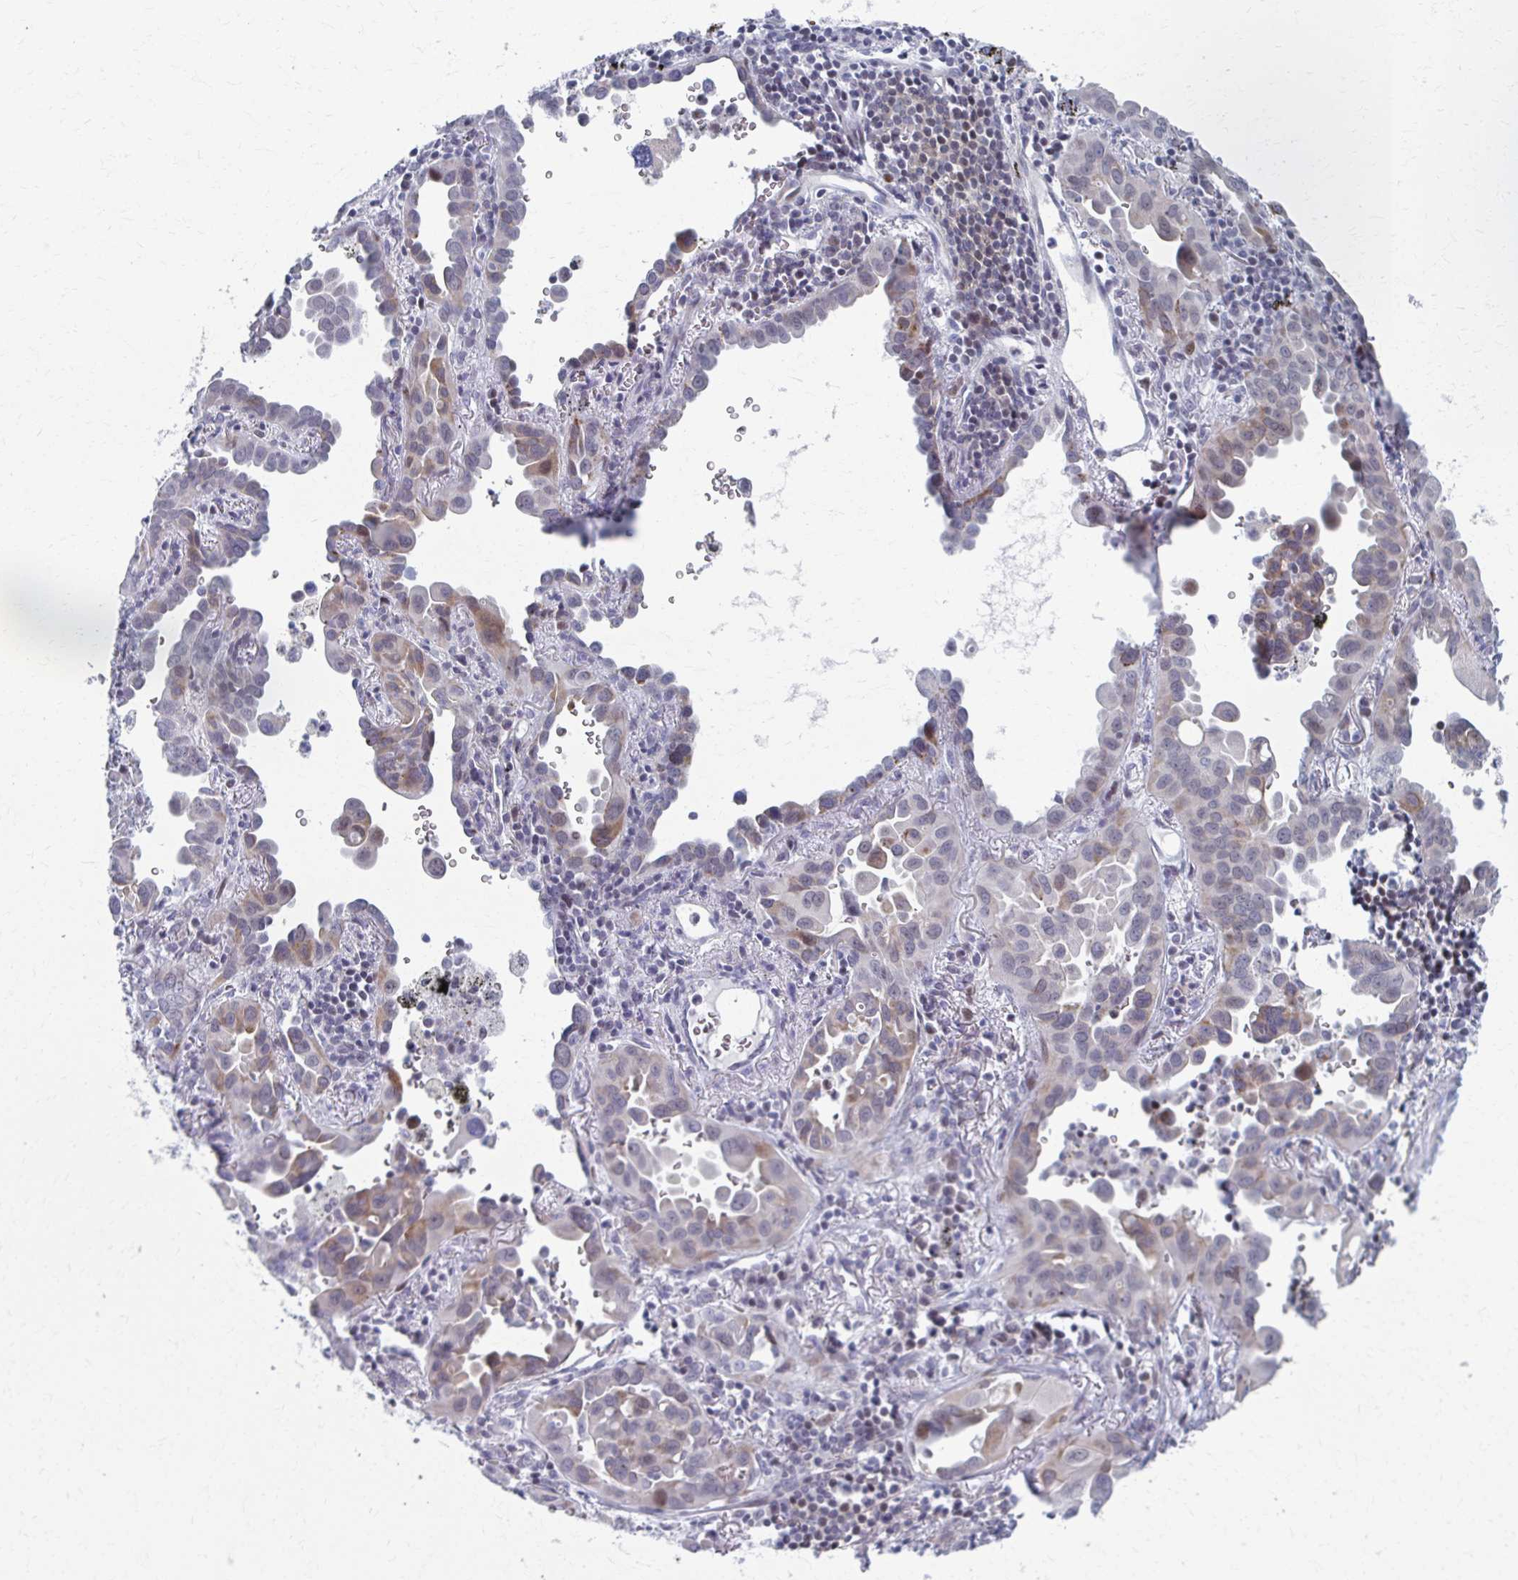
{"staining": {"intensity": "moderate", "quantity": "25%-75%", "location": "cytoplasmic/membranous"}, "tissue": "lung cancer", "cell_type": "Tumor cells", "image_type": "cancer", "snomed": [{"axis": "morphology", "description": "Adenocarcinoma, NOS"}, {"axis": "topography", "description": "Lung"}], "caption": "High-magnification brightfield microscopy of lung adenocarcinoma stained with DAB (brown) and counterstained with hematoxylin (blue). tumor cells exhibit moderate cytoplasmic/membranous staining is appreciated in approximately25%-75% of cells. (IHC, brightfield microscopy, high magnification).", "gene": "ABHD16B", "patient": {"sex": "male", "age": 68}}